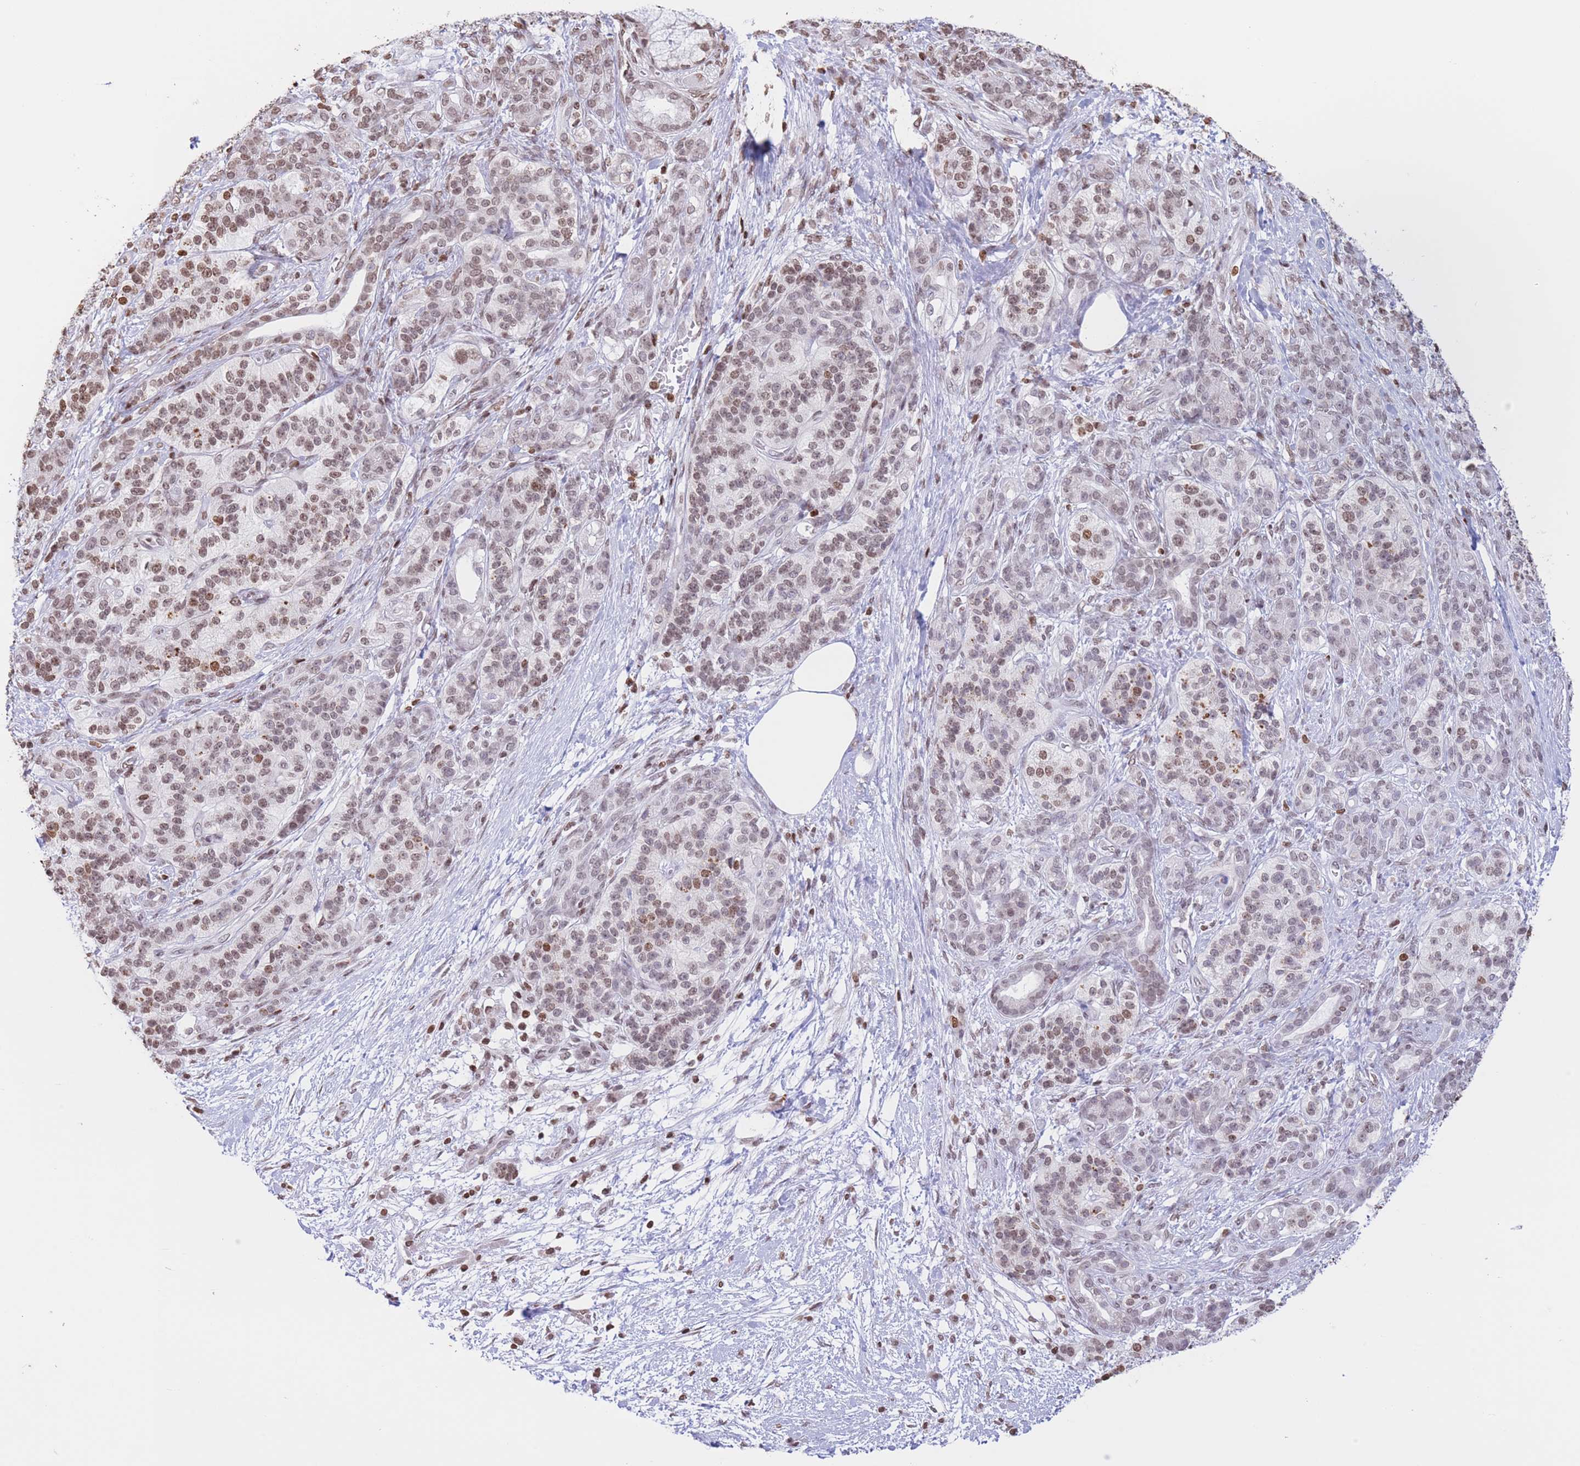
{"staining": {"intensity": "moderate", "quantity": ">75%", "location": "nuclear"}, "tissue": "pancreatic cancer", "cell_type": "Tumor cells", "image_type": "cancer", "snomed": [{"axis": "morphology", "description": "Adenocarcinoma, NOS"}, {"axis": "topography", "description": "Pancreas"}], "caption": "IHC micrograph of human pancreatic cancer (adenocarcinoma) stained for a protein (brown), which shows medium levels of moderate nuclear expression in about >75% of tumor cells.", "gene": "H2BC11", "patient": {"sex": "male", "age": 57}}